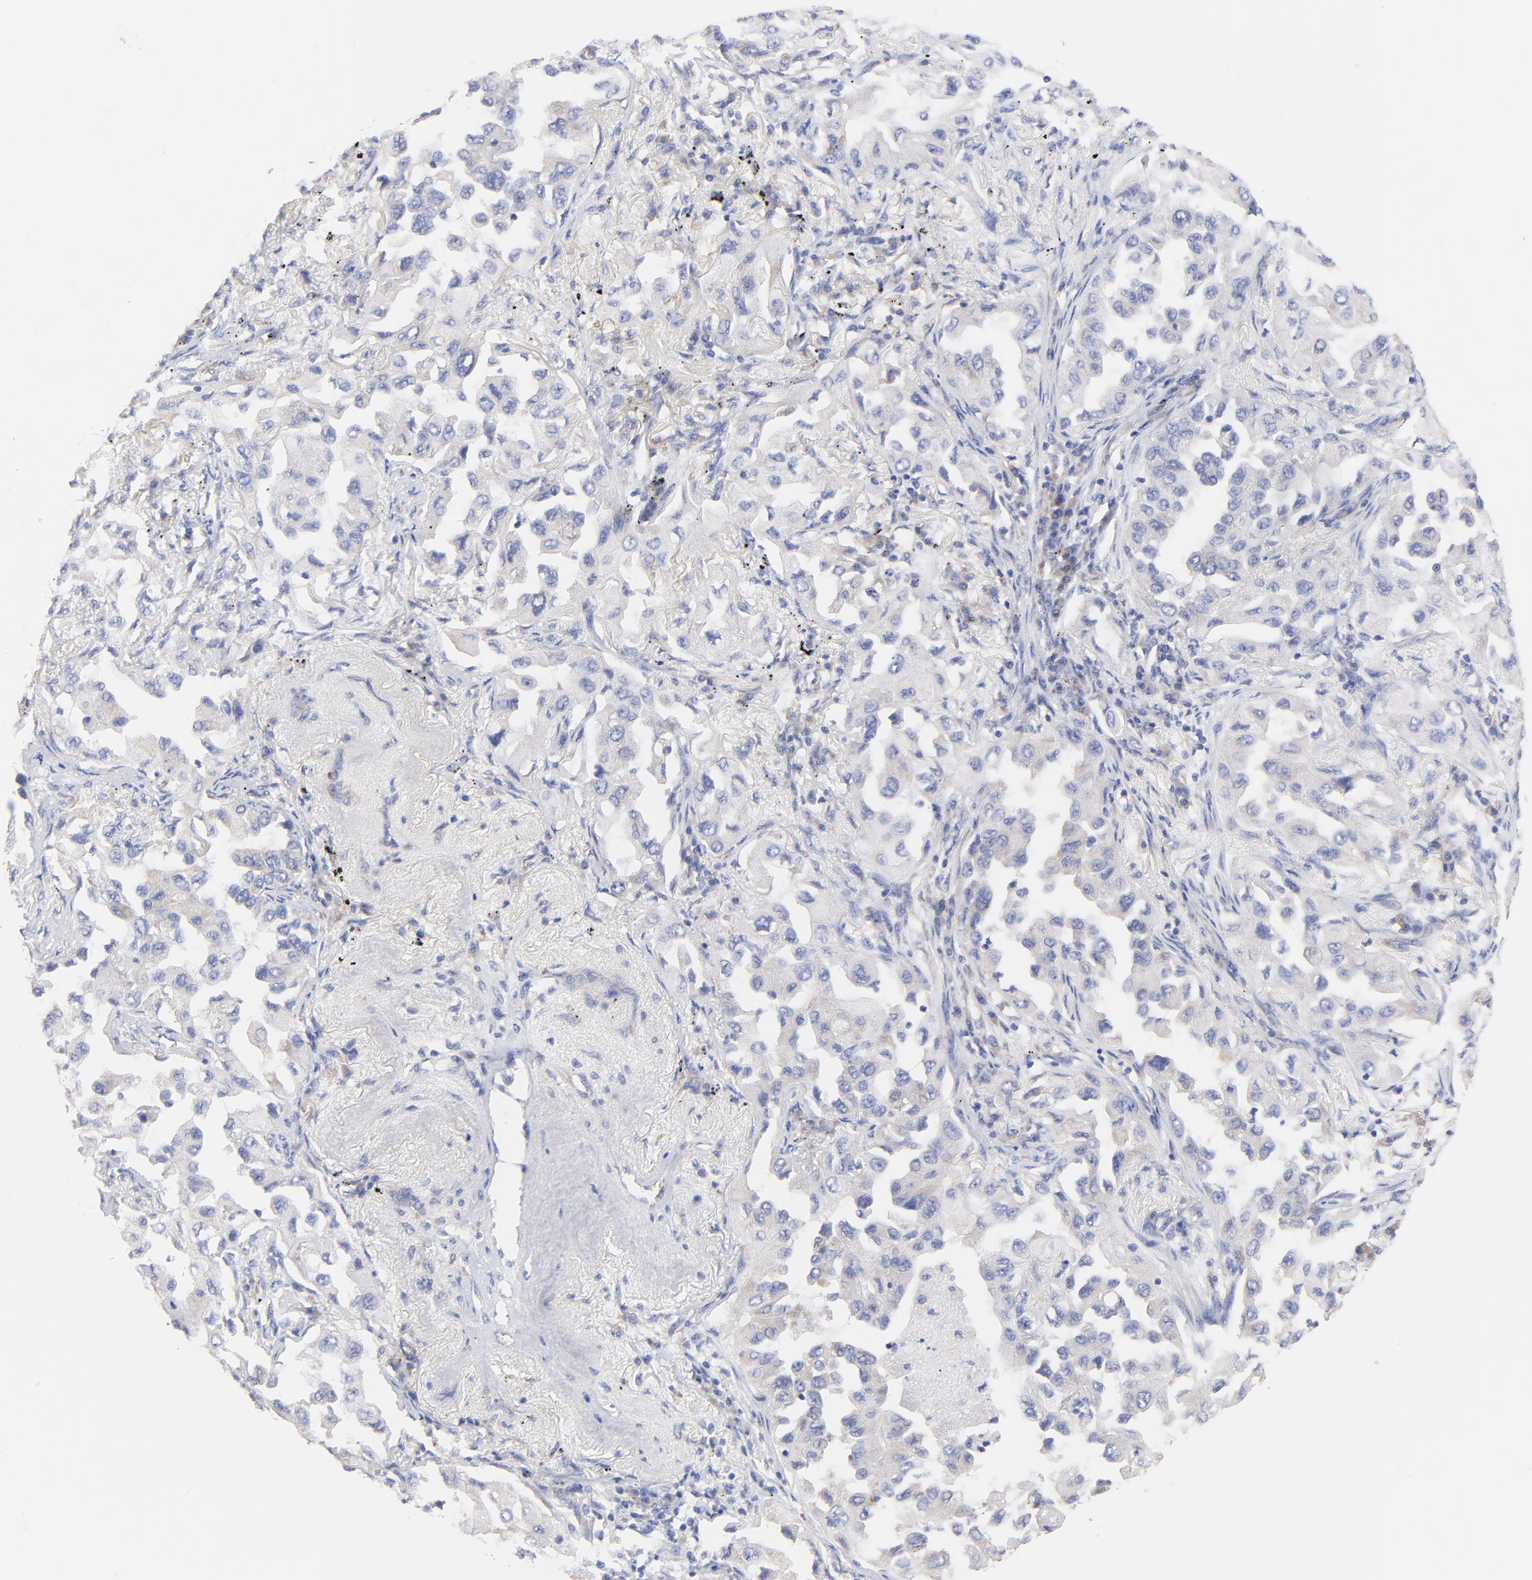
{"staining": {"intensity": "weak", "quantity": "<25%", "location": "cytoplasmic/membranous"}, "tissue": "lung cancer", "cell_type": "Tumor cells", "image_type": "cancer", "snomed": [{"axis": "morphology", "description": "Adenocarcinoma, NOS"}, {"axis": "topography", "description": "Lung"}], "caption": "This is an immunohistochemistry (IHC) photomicrograph of human lung adenocarcinoma. There is no expression in tumor cells.", "gene": "TNFRSF13C", "patient": {"sex": "female", "age": 65}}